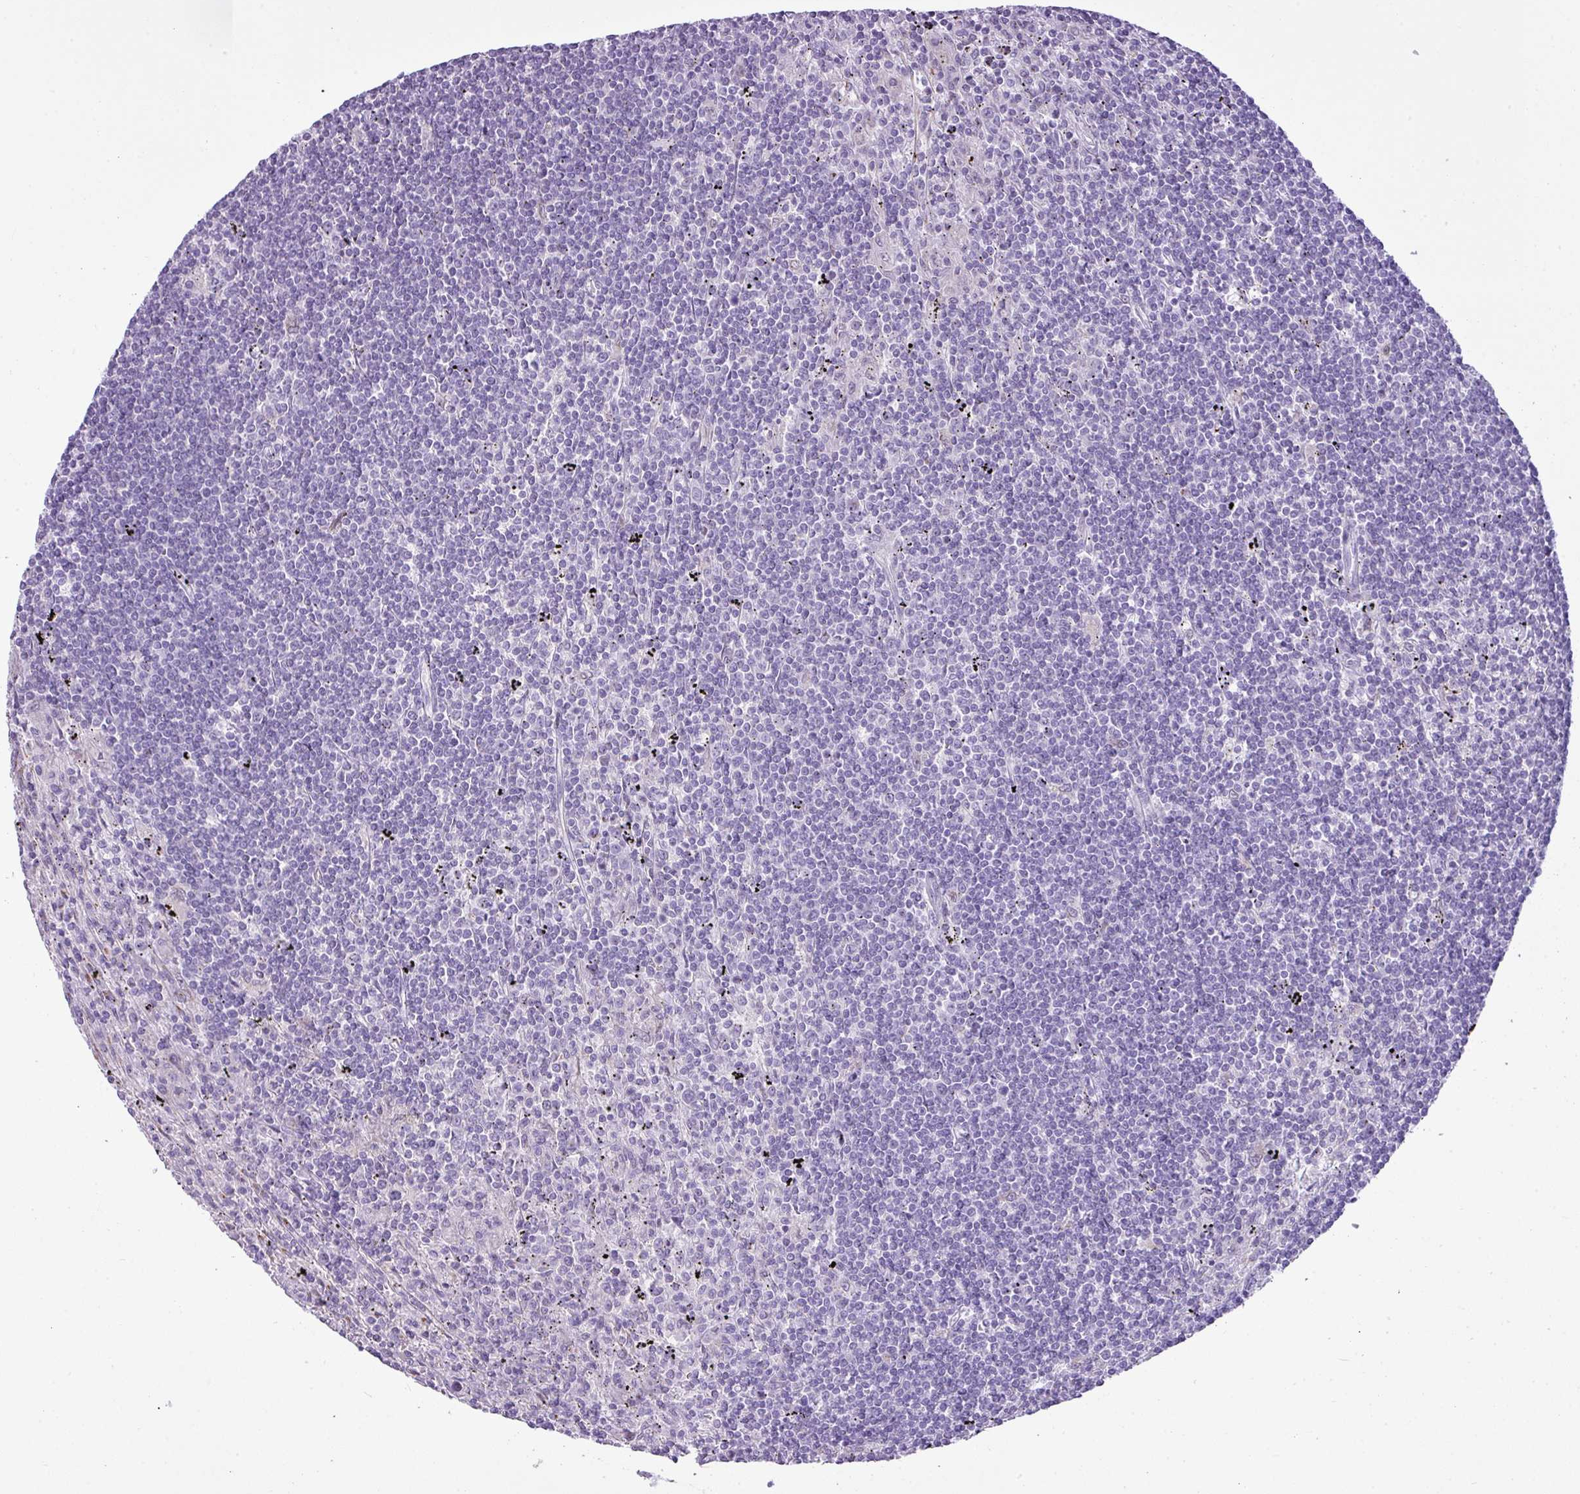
{"staining": {"intensity": "negative", "quantity": "none", "location": "none"}, "tissue": "lymphoma", "cell_type": "Tumor cells", "image_type": "cancer", "snomed": [{"axis": "morphology", "description": "Malignant lymphoma, non-Hodgkin's type, Low grade"}, {"axis": "topography", "description": "Spleen"}], "caption": "High power microscopy image of an immunohistochemistry (IHC) histopathology image of malignant lymphoma, non-Hodgkin's type (low-grade), revealing no significant positivity in tumor cells. (DAB (3,3'-diaminobenzidine) immunohistochemistry visualized using brightfield microscopy, high magnification).", "gene": "FAM43A", "patient": {"sex": "male", "age": 76}}